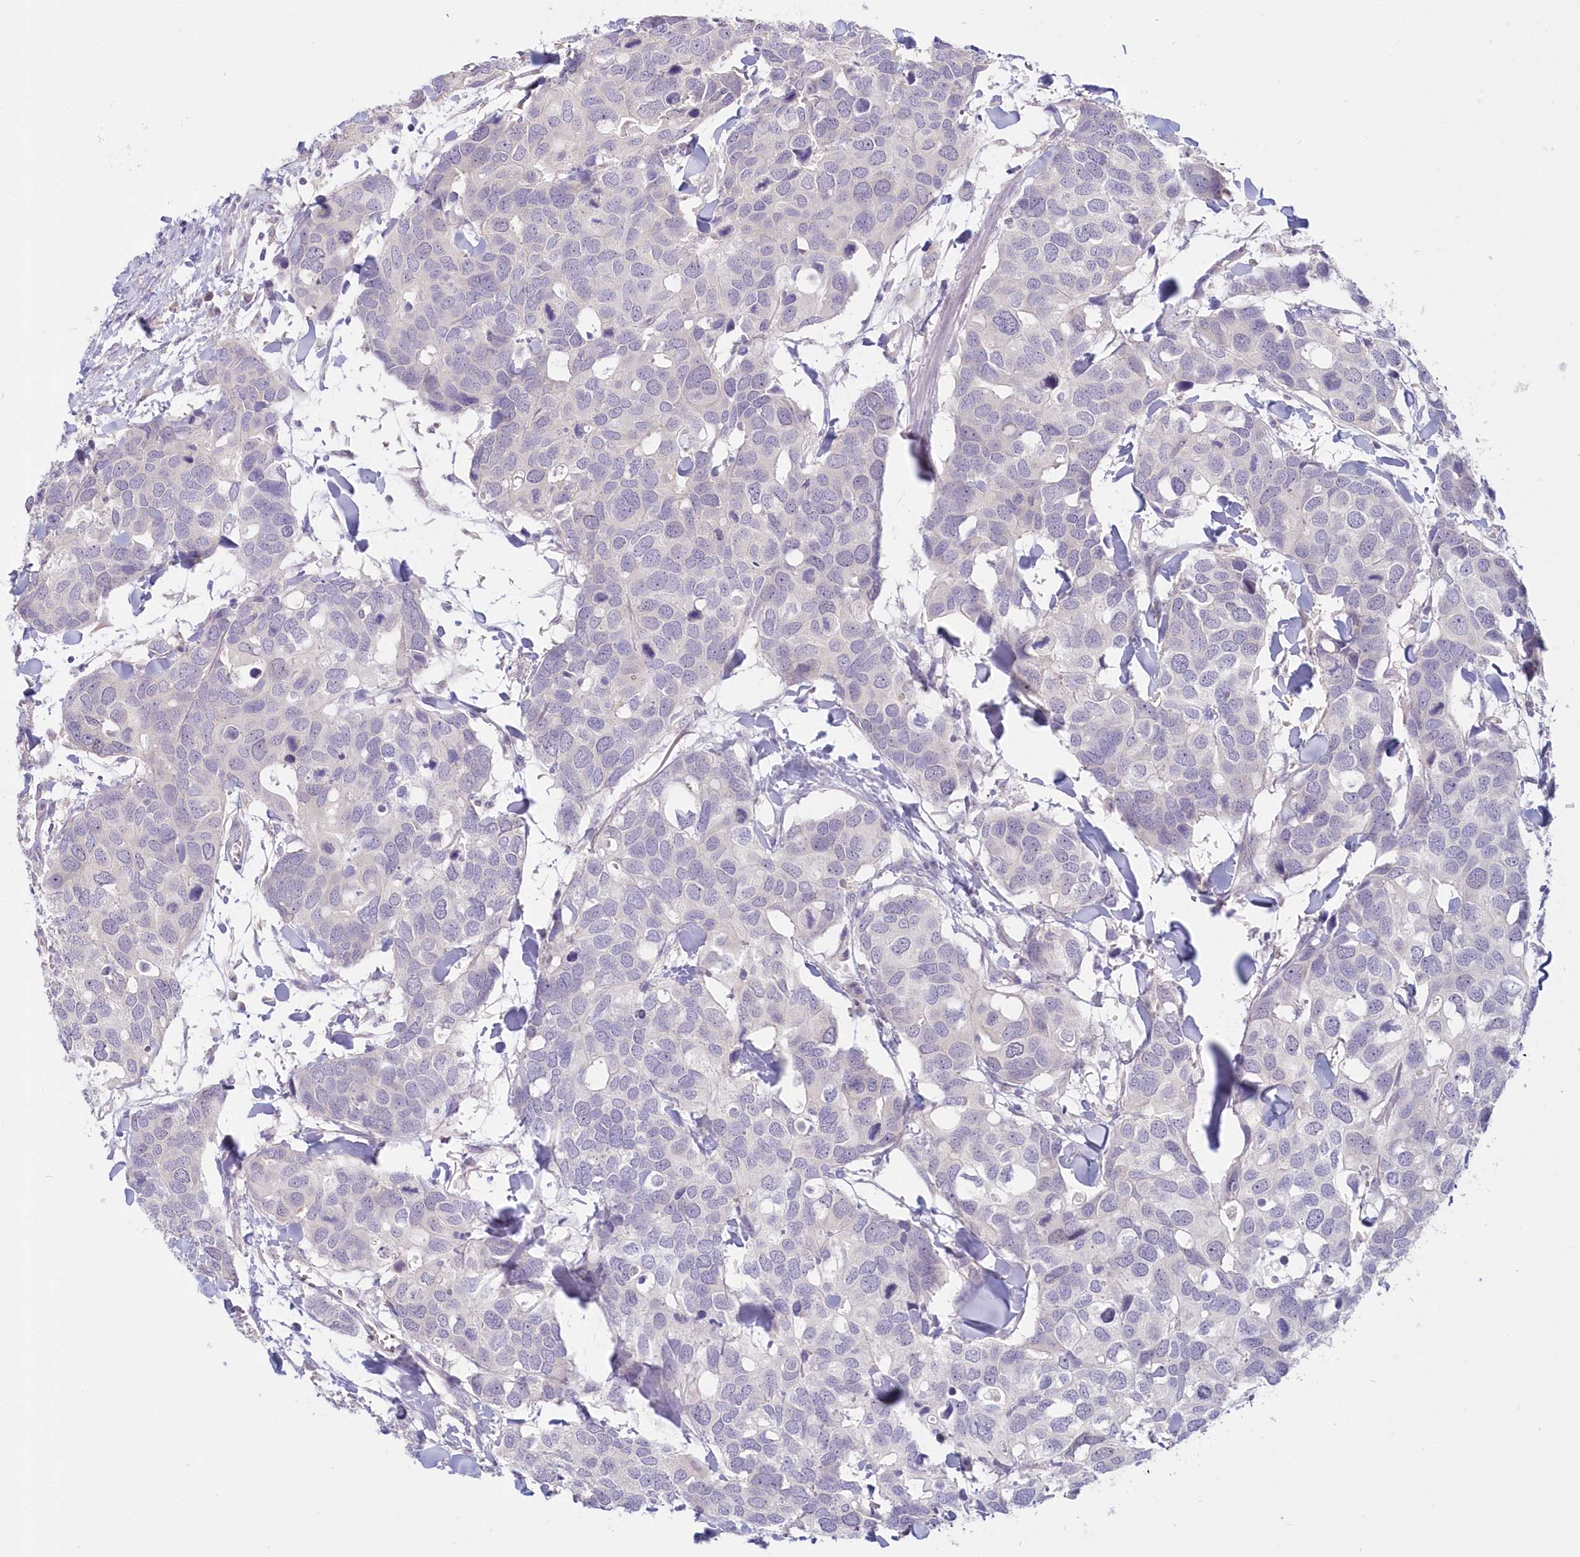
{"staining": {"intensity": "negative", "quantity": "none", "location": "none"}, "tissue": "breast cancer", "cell_type": "Tumor cells", "image_type": "cancer", "snomed": [{"axis": "morphology", "description": "Duct carcinoma"}, {"axis": "topography", "description": "Breast"}], "caption": "Breast cancer was stained to show a protein in brown. There is no significant staining in tumor cells.", "gene": "KATNA1", "patient": {"sex": "female", "age": 83}}